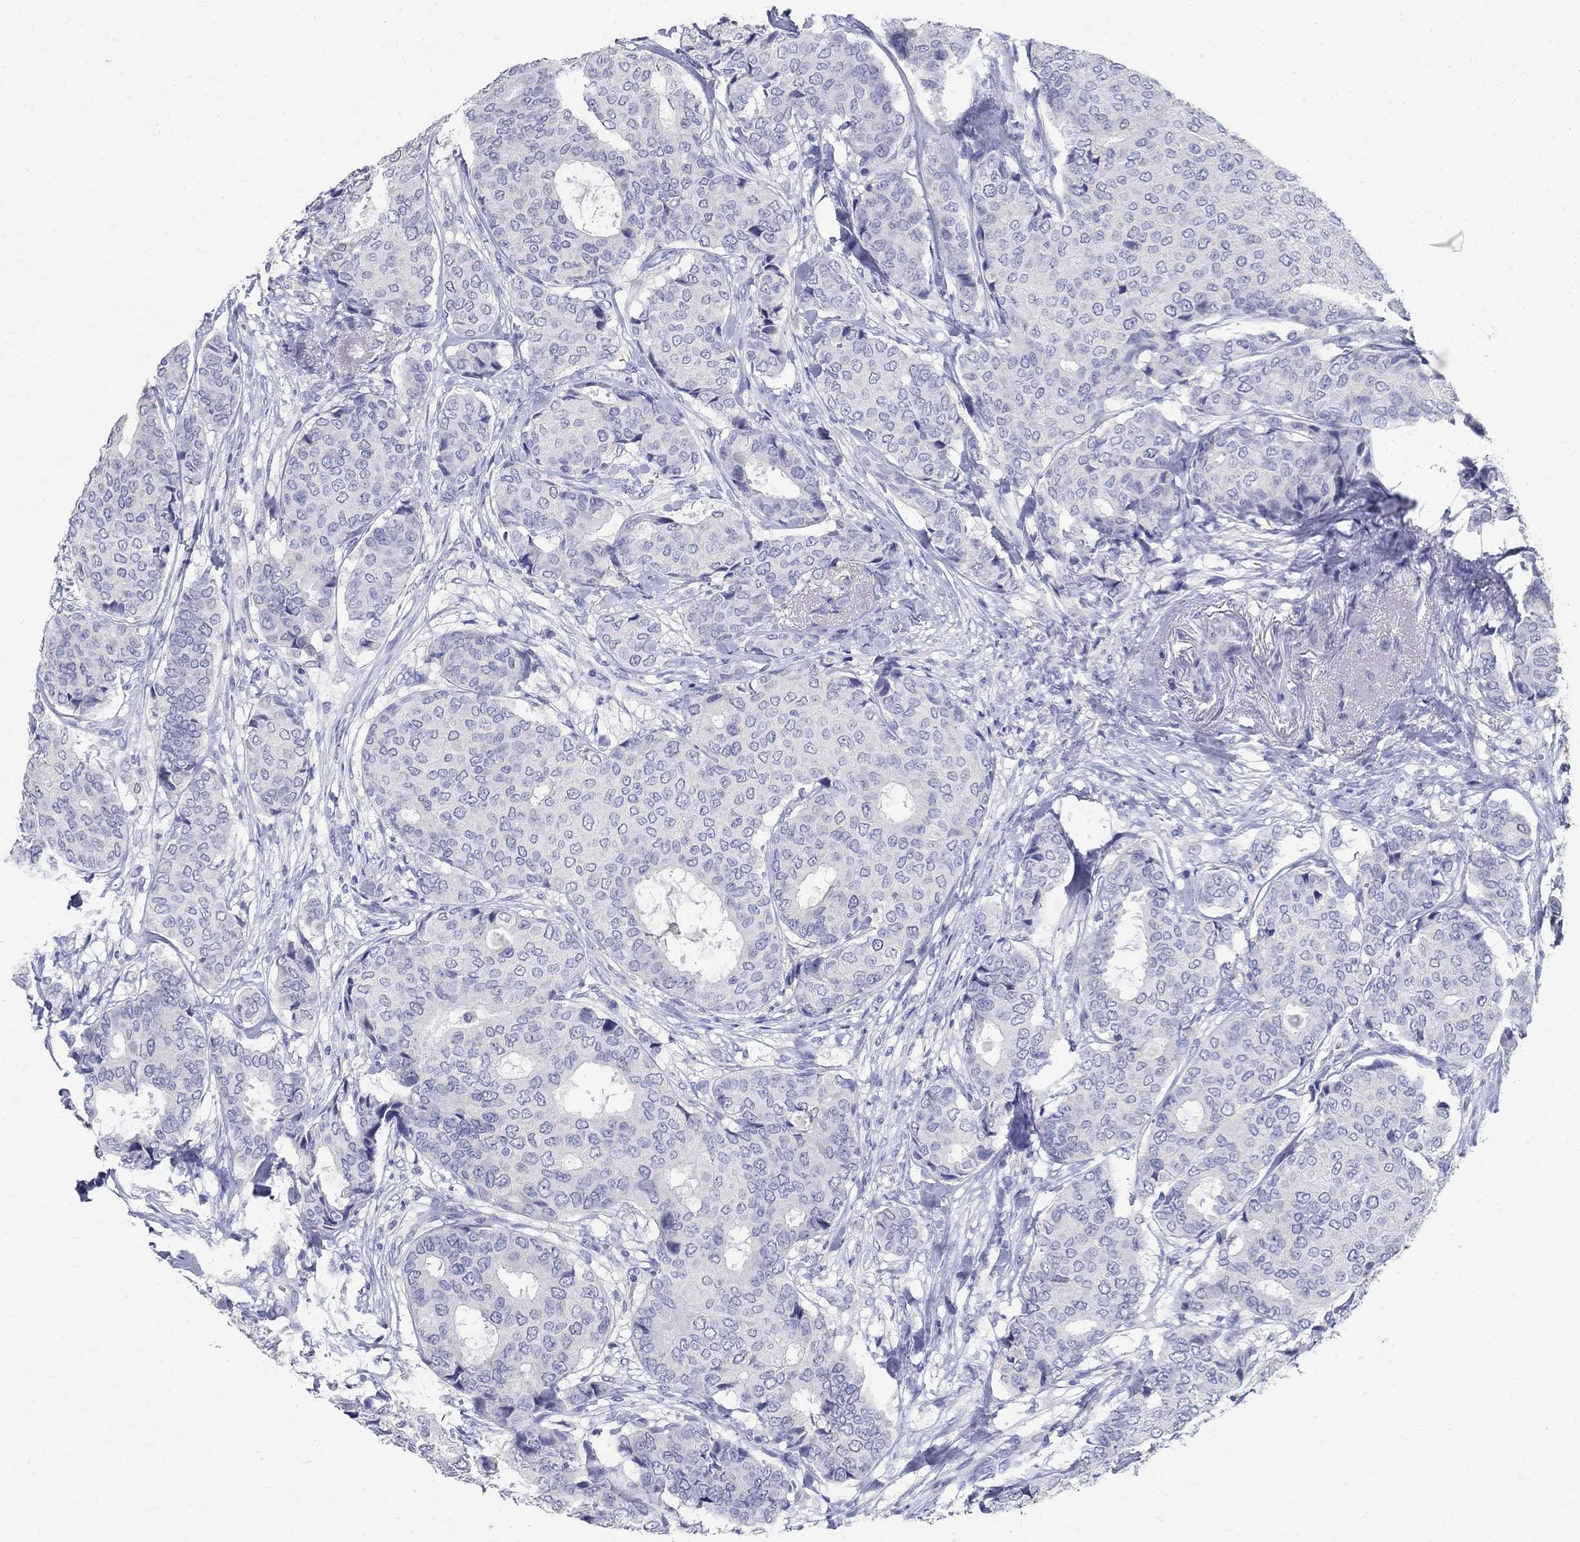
{"staining": {"intensity": "negative", "quantity": "none", "location": "none"}, "tissue": "breast cancer", "cell_type": "Tumor cells", "image_type": "cancer", "snomed": [{"axis": "morphology", "description": "Duct carcinoma"}, {"axis": "topography", "description": "Breast"}], "caption": "Tumor cells are negative for brown protein staining in breast cancer (invasive ductal carcinoma).", "gene": "SOX2", "patient": {"sex": "female", "age": 75}}